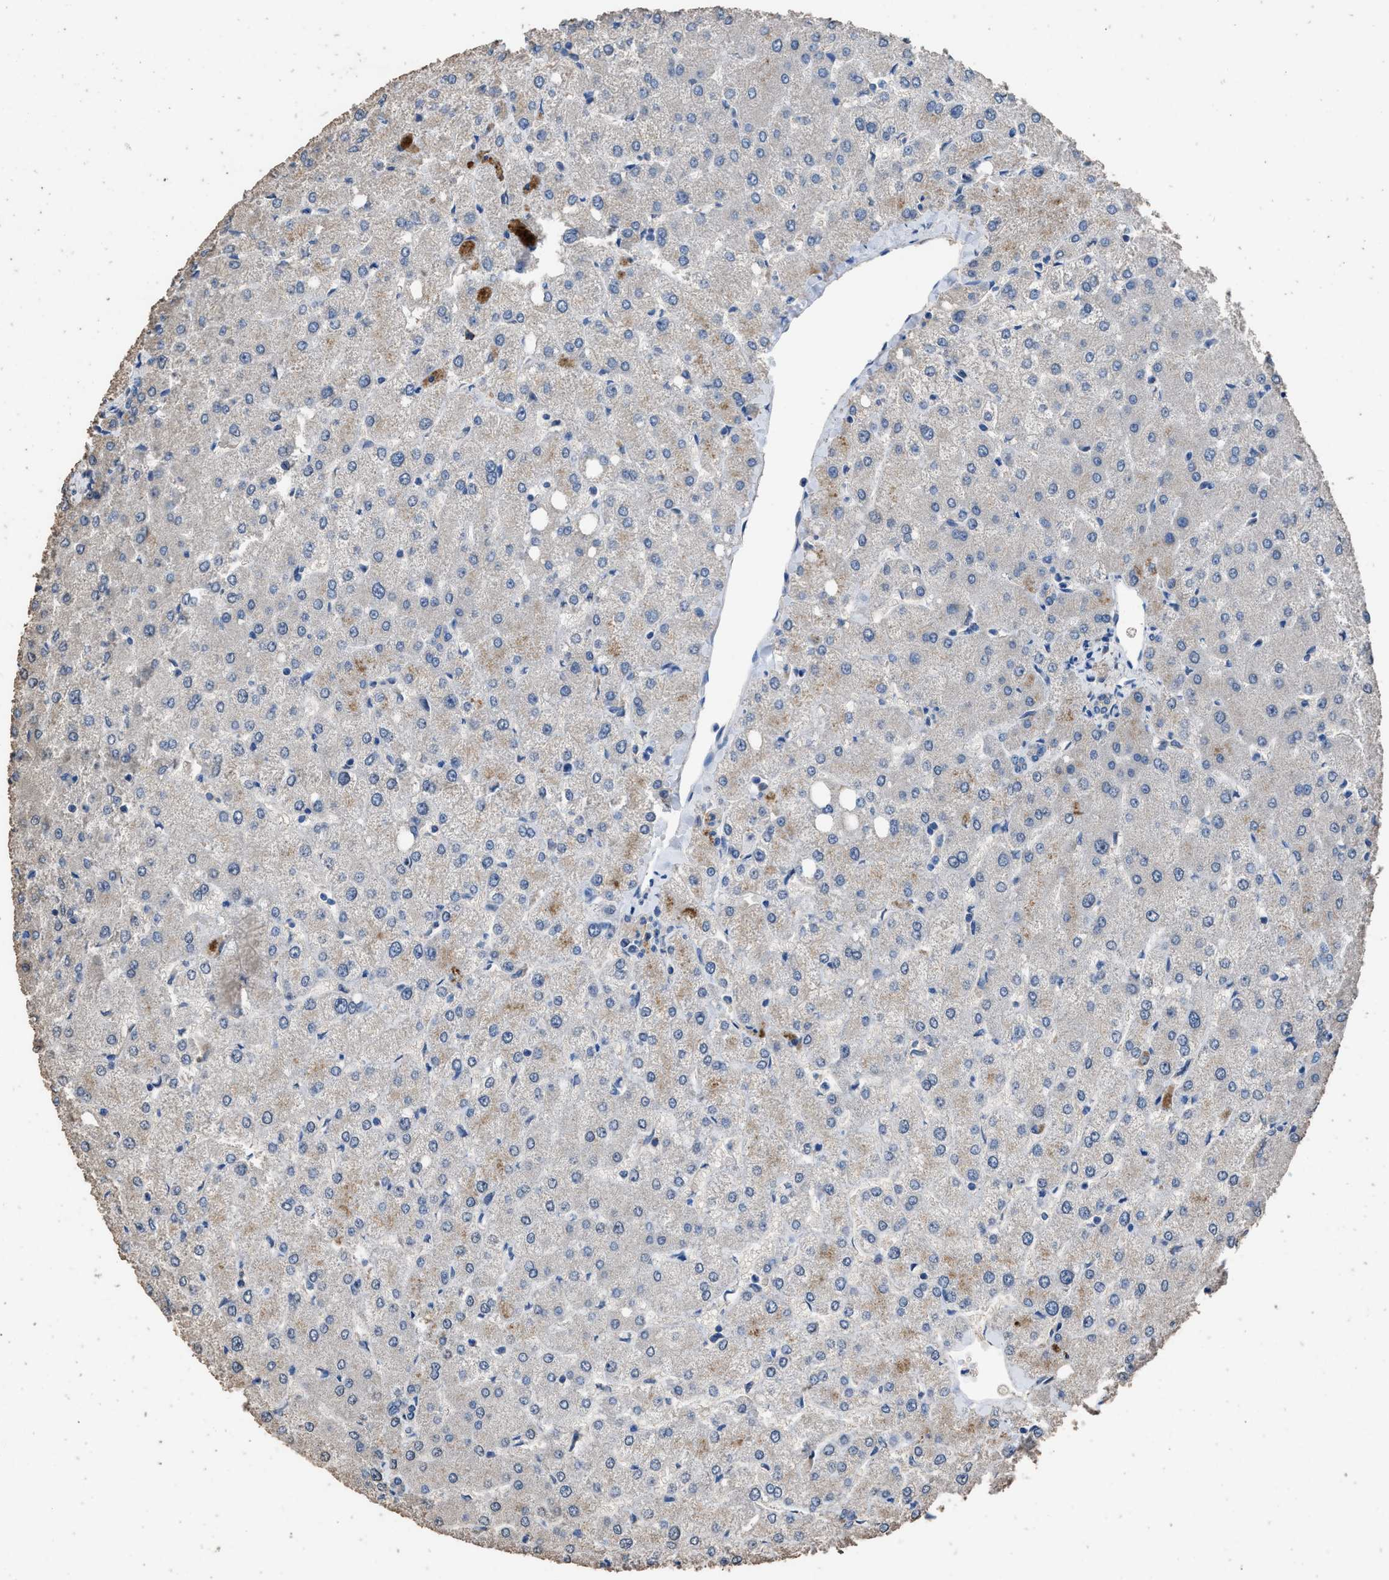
{"staining": {"intensity": "weak", "quantity": "<25%", "location": "cytoplasmic/membranous"}, "tissue": "liver", "cell_type": "Cholangiocytes", "image_type": "normal", "snomed": [{"axis": "morphology", "description": "Normal tissue, NOS"}, {"axis": "topography", "description": "Liver"}], "caption": "Cholangiocytes are negative for brown protein staining in normal liver. Brightfield microscopy of immunohistochemistry stained with DAB (3,3'-diaminobenzidine) (brown) and hematoxylin (blue), captured at high magnification.", "gene": "ITSN1", "patient": {"sex": "female", "age": 54}}